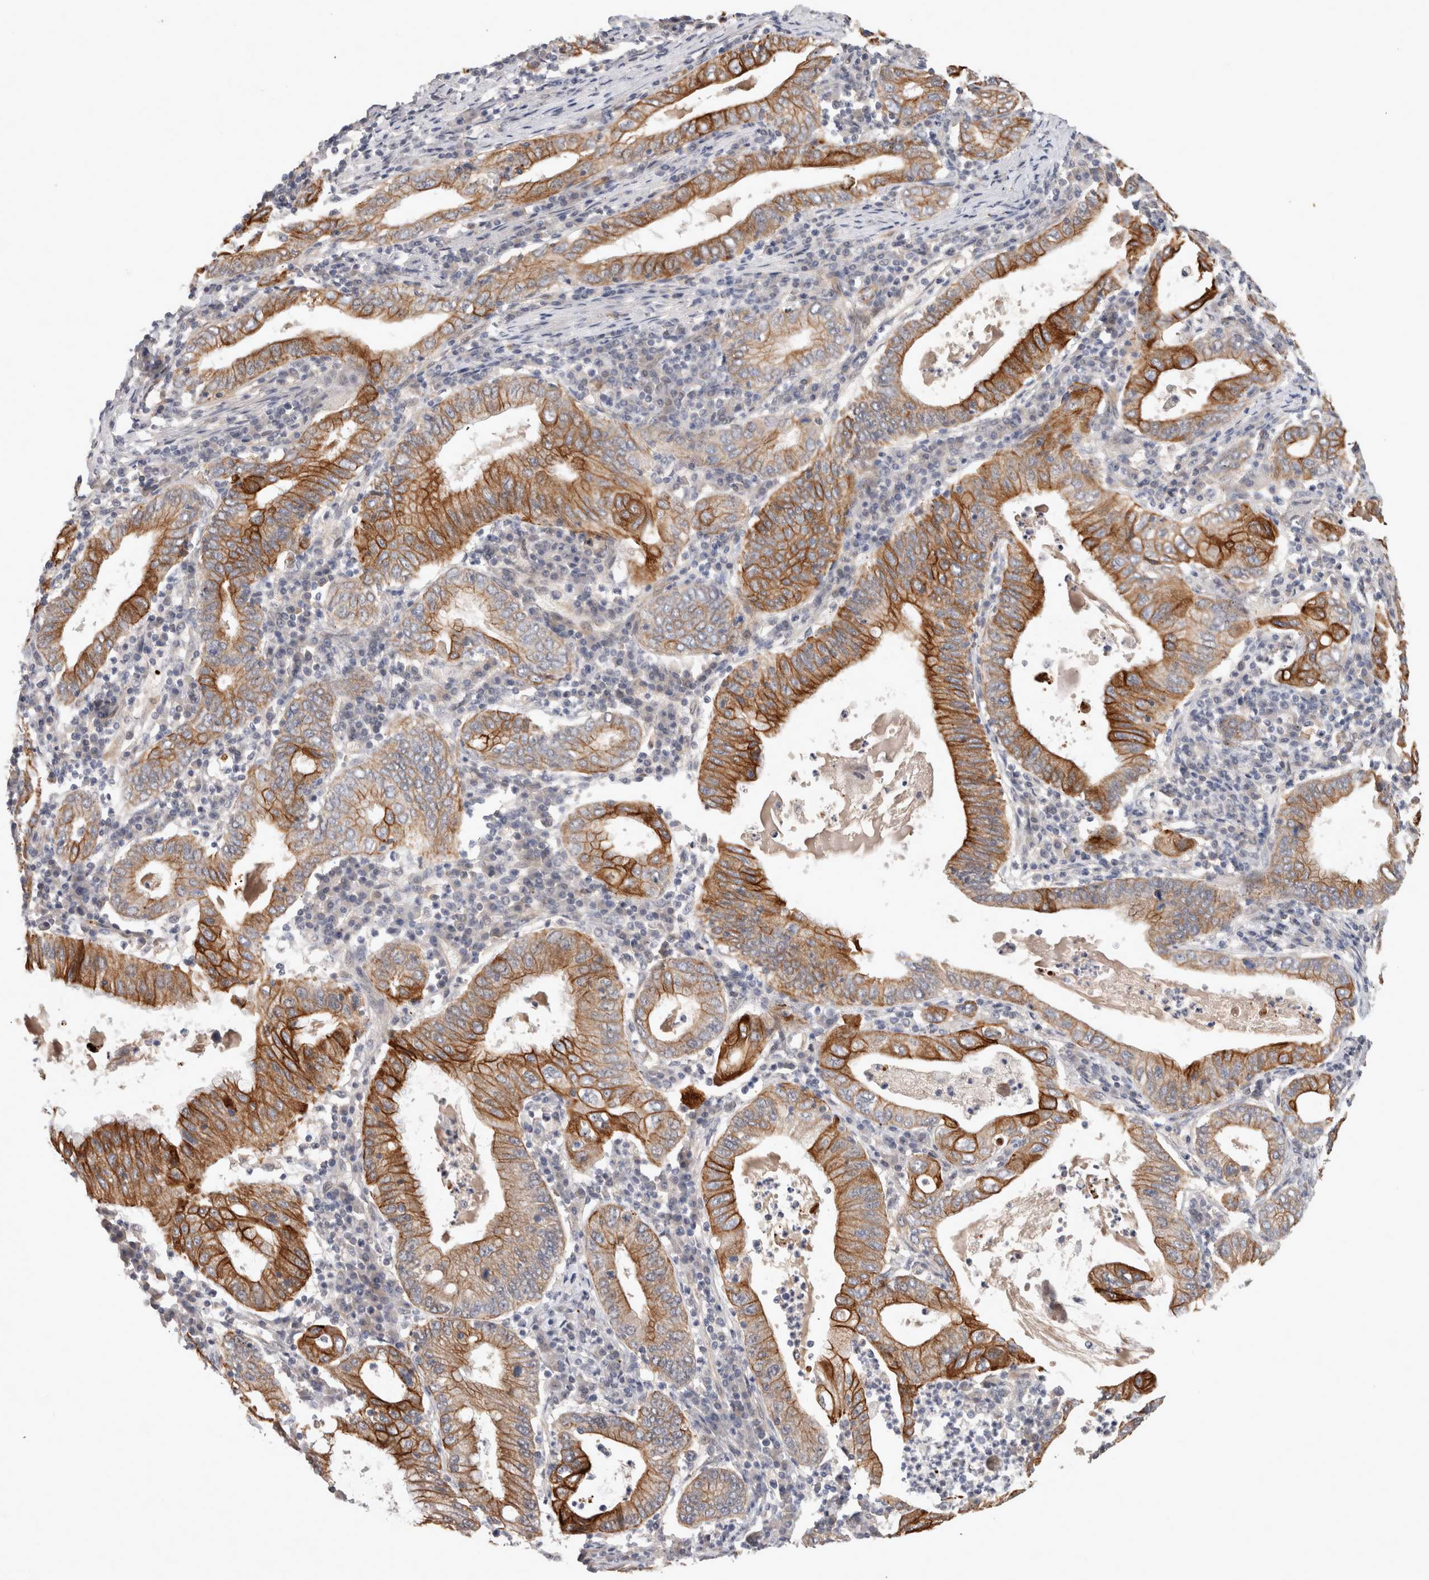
{"staining": {"intensity": "moderate", "quantity": ">75%", "location": "cytoplasmic/membranous"}, "tissue": "stomach cancer", "cell_type": "Tumor cells", "image_type": "cancer", "snomed": [{"axis": "morphology", "description": "Normal tissue, NOS"}, {"axis": "morphology", "description": "Adenocarcinoma, NOS"}, {"axis": "topography", "description": "Esophagus"}, {"axis": "topography", "description": "Stomach, upper"}, {"axis": "topography", "description": "Peripheral nerve tissue"}], "caption": "Adenocarcinoma (stomach) was stained to show a protein in brown. There is medium levels of moderate cytoplasmic/membranous expression in approximately >75% of tumor cells. The staining is performed using DAB (3,3'-diaminobenzidine) brown chromogen to label protein expression. The nuclei are counter-stained blue using hematoxylin.", "gene": "CRISPLD1", "patient": {"sex": "male", "age": 62}}